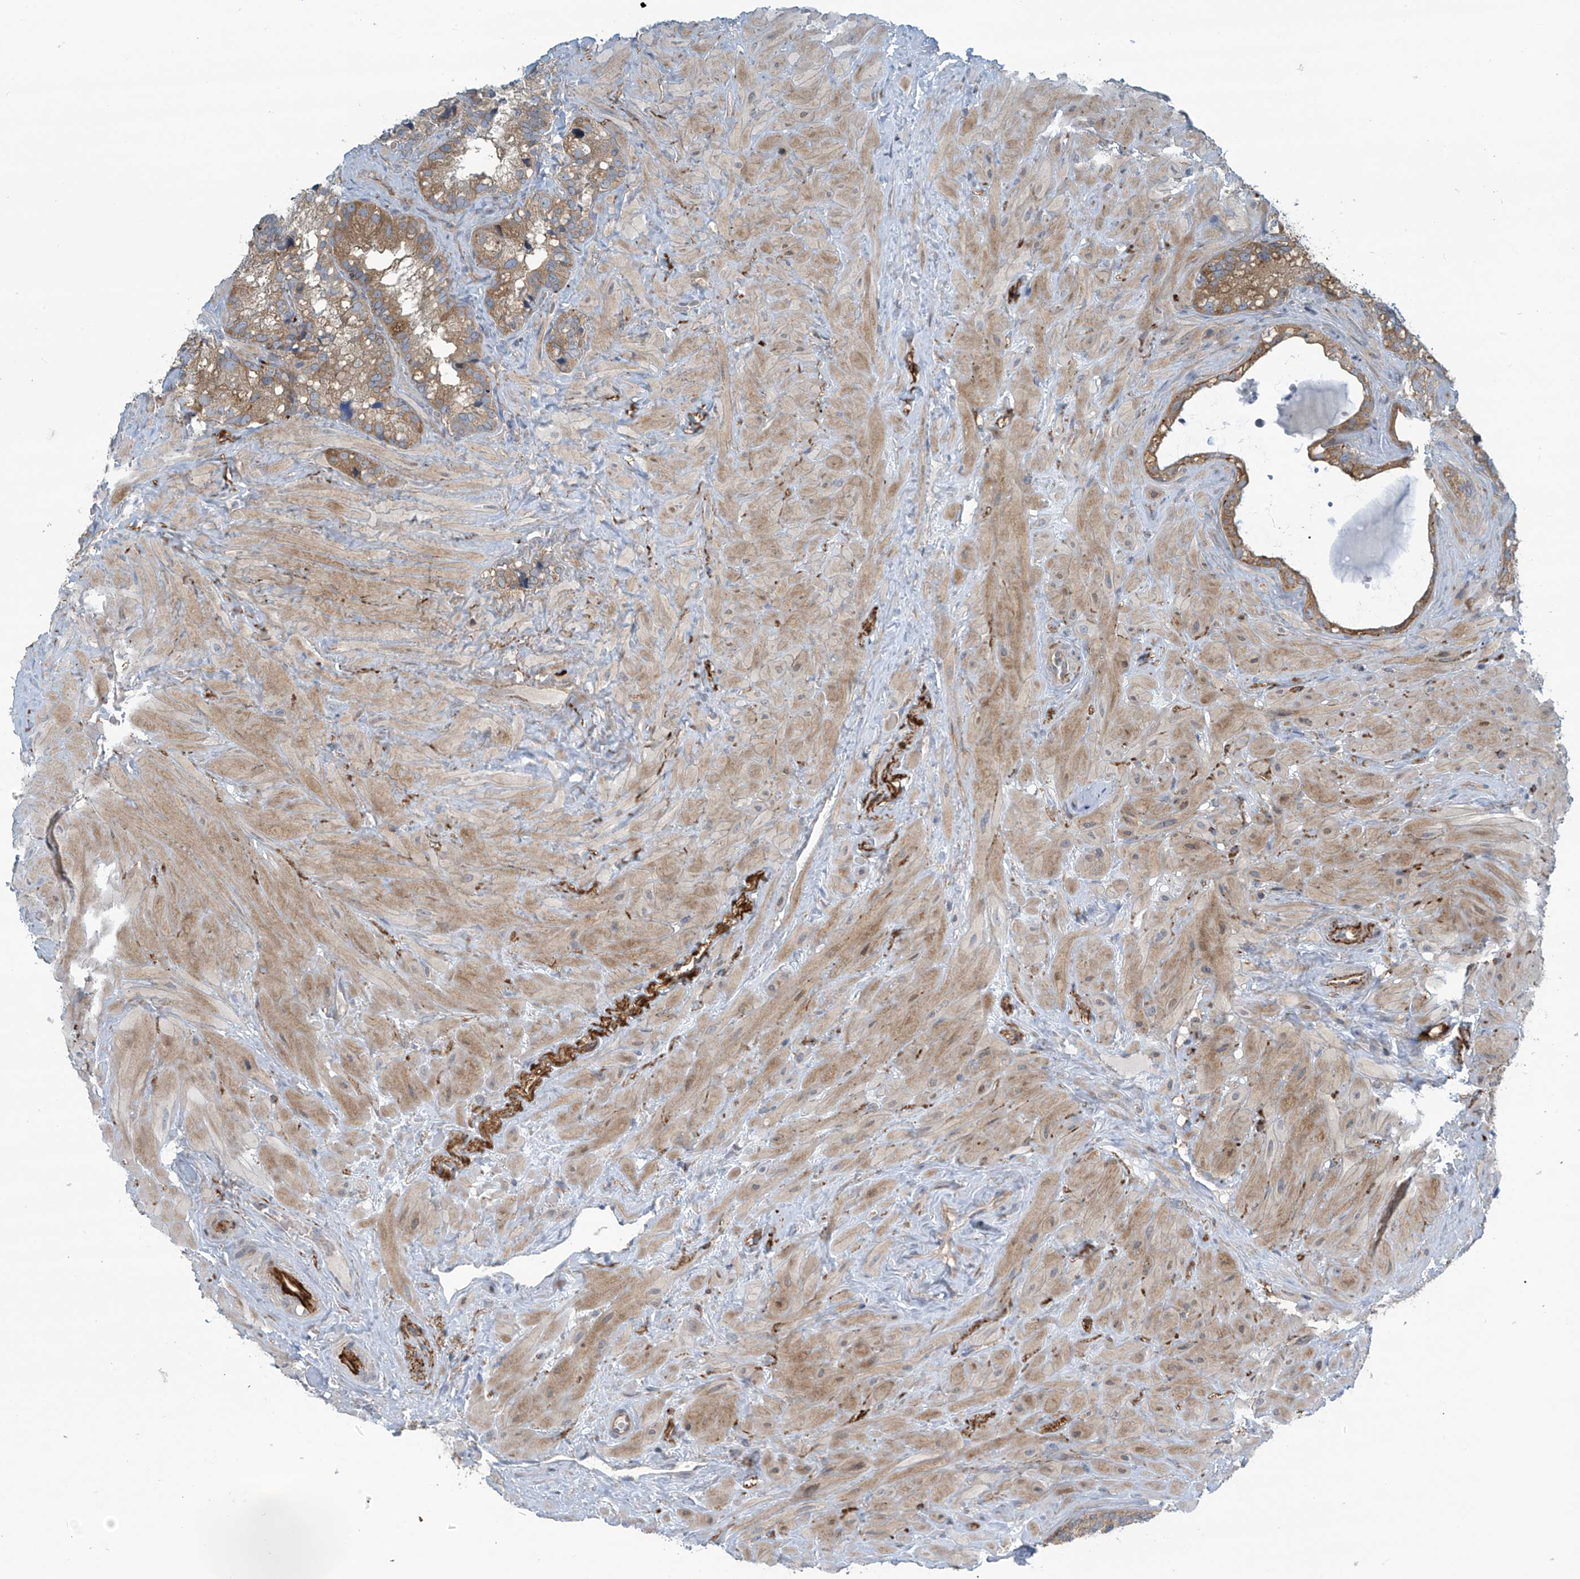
{"staining": {"intensity": "moderate", "quantity": ">75%", "location": "cytoplasmic/membranous"}, "tissue": "seminal vesicle", "cell_type": "Glandular cells", "image_type": "normal", "snomed": [{"axis": "morphology", "description": "Normal tissue, NOS"}, {"axis": "topography", "description": "Prostate"}, {"axis": "topography", "description": "Seminal veicle"}], "caption": "A photomicrograph of seminal vesicle stained for a protein reveals moderate cytoplasmic/membranous brown staining in glandular cells.", "gene": "FSD1L", "patient": {"sex": "male", "age": 68}}